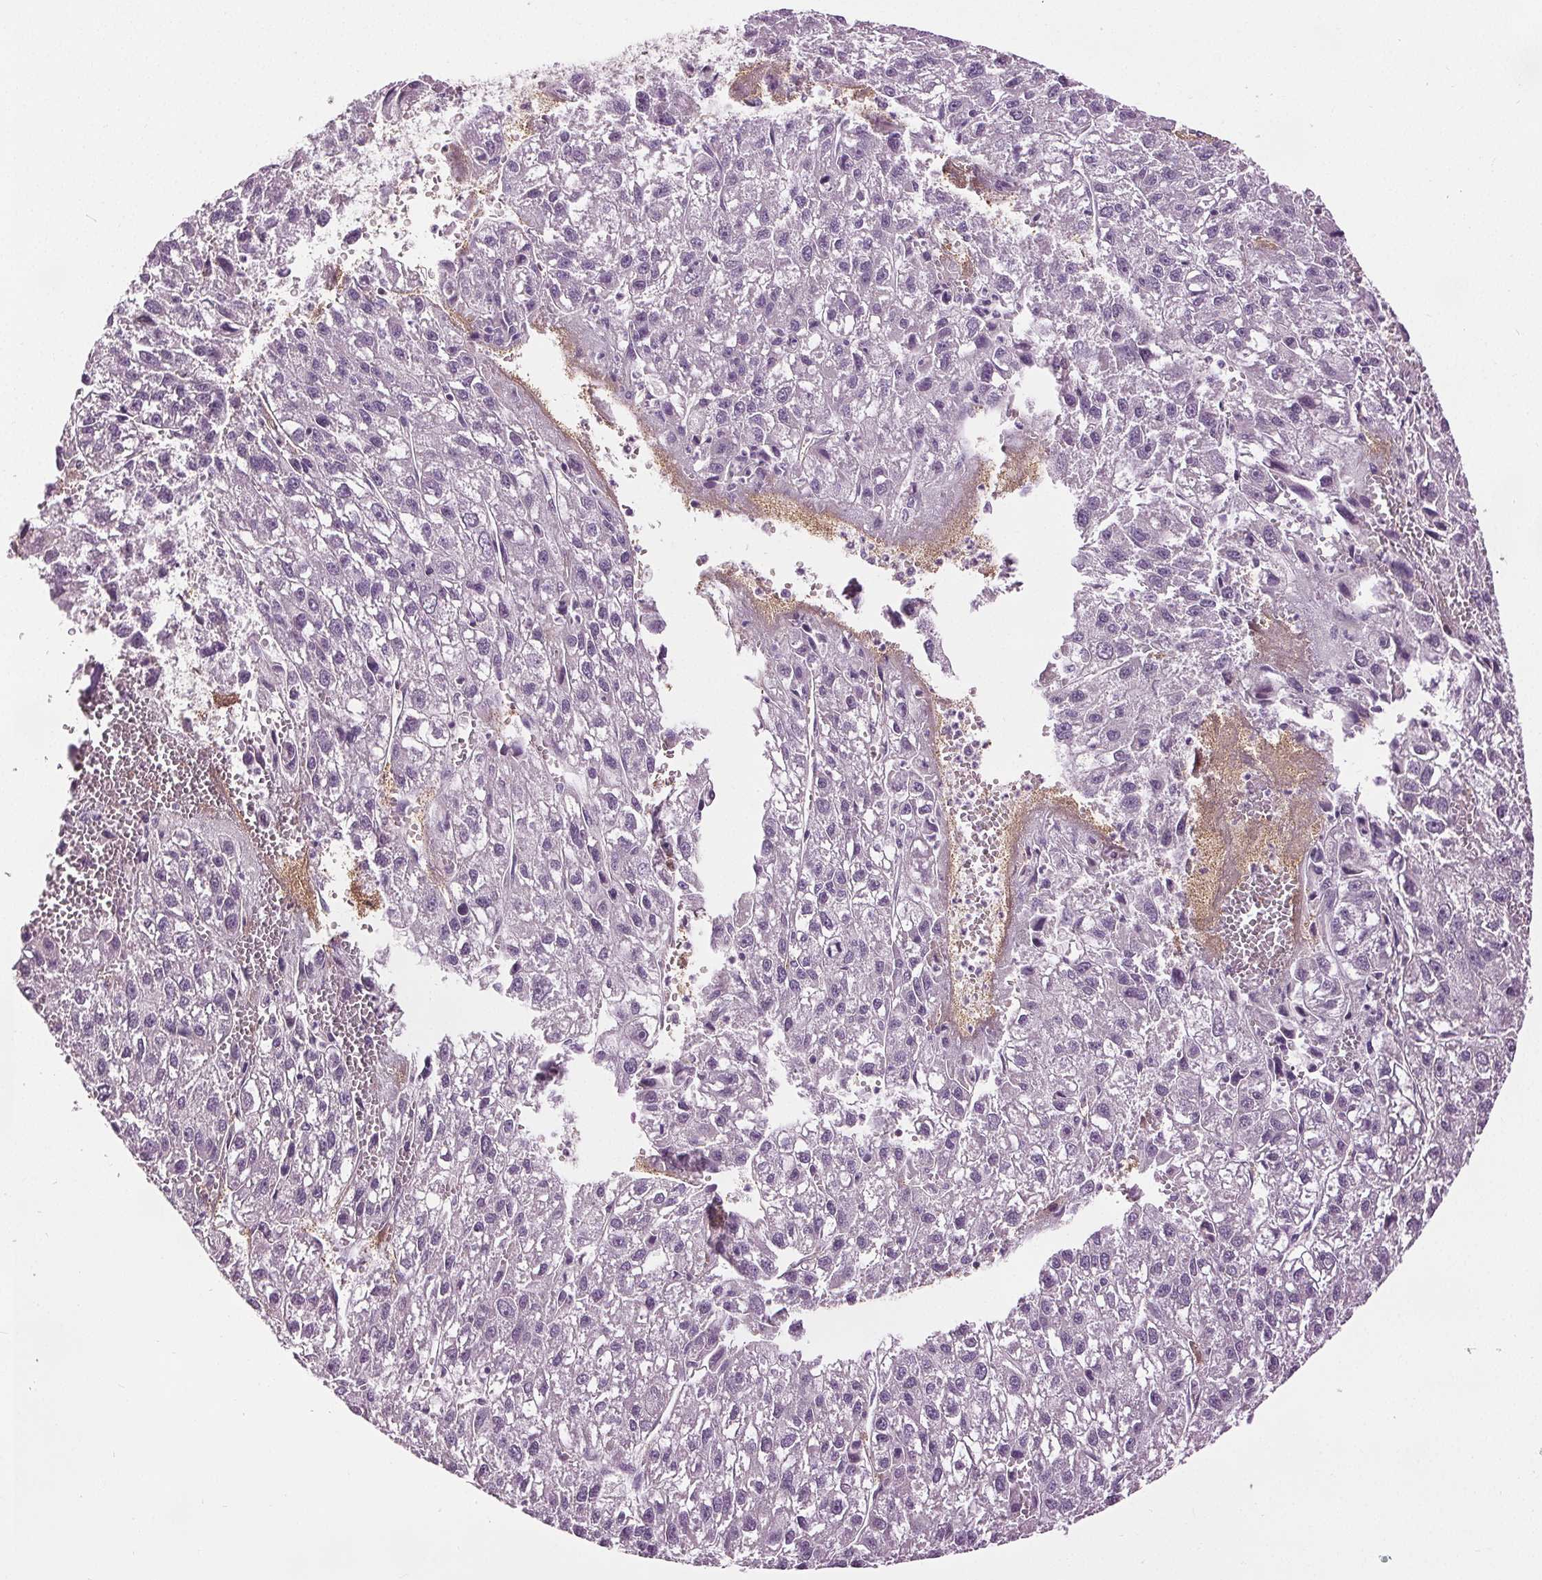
{"staining": {"intensity": "negative", "quantity": "none", "location": "none"}, "tissue": "liver cancer", "cell_type": "Tumor cells", "image_type": "cancer", "snomed": [{"axis": "morphology", "description": "Carcinoma, Hepatocellular, NOS"}, {"axis": "topography", "description": "Liver"}], "caption": "A high-resolution photomicrograph shows immunohistochemistry staining of liver cancer, which displays no significant expression in tumor cells. The staining was performed using DAB (3,3'-diaminobenzidine) to visualize the protein expression in brown, while the nuclei were stained in blue with hematoxylin (Magnification: 20x).", "gene": "RASA1", "patient": {"sex": "female", "age": 70}}